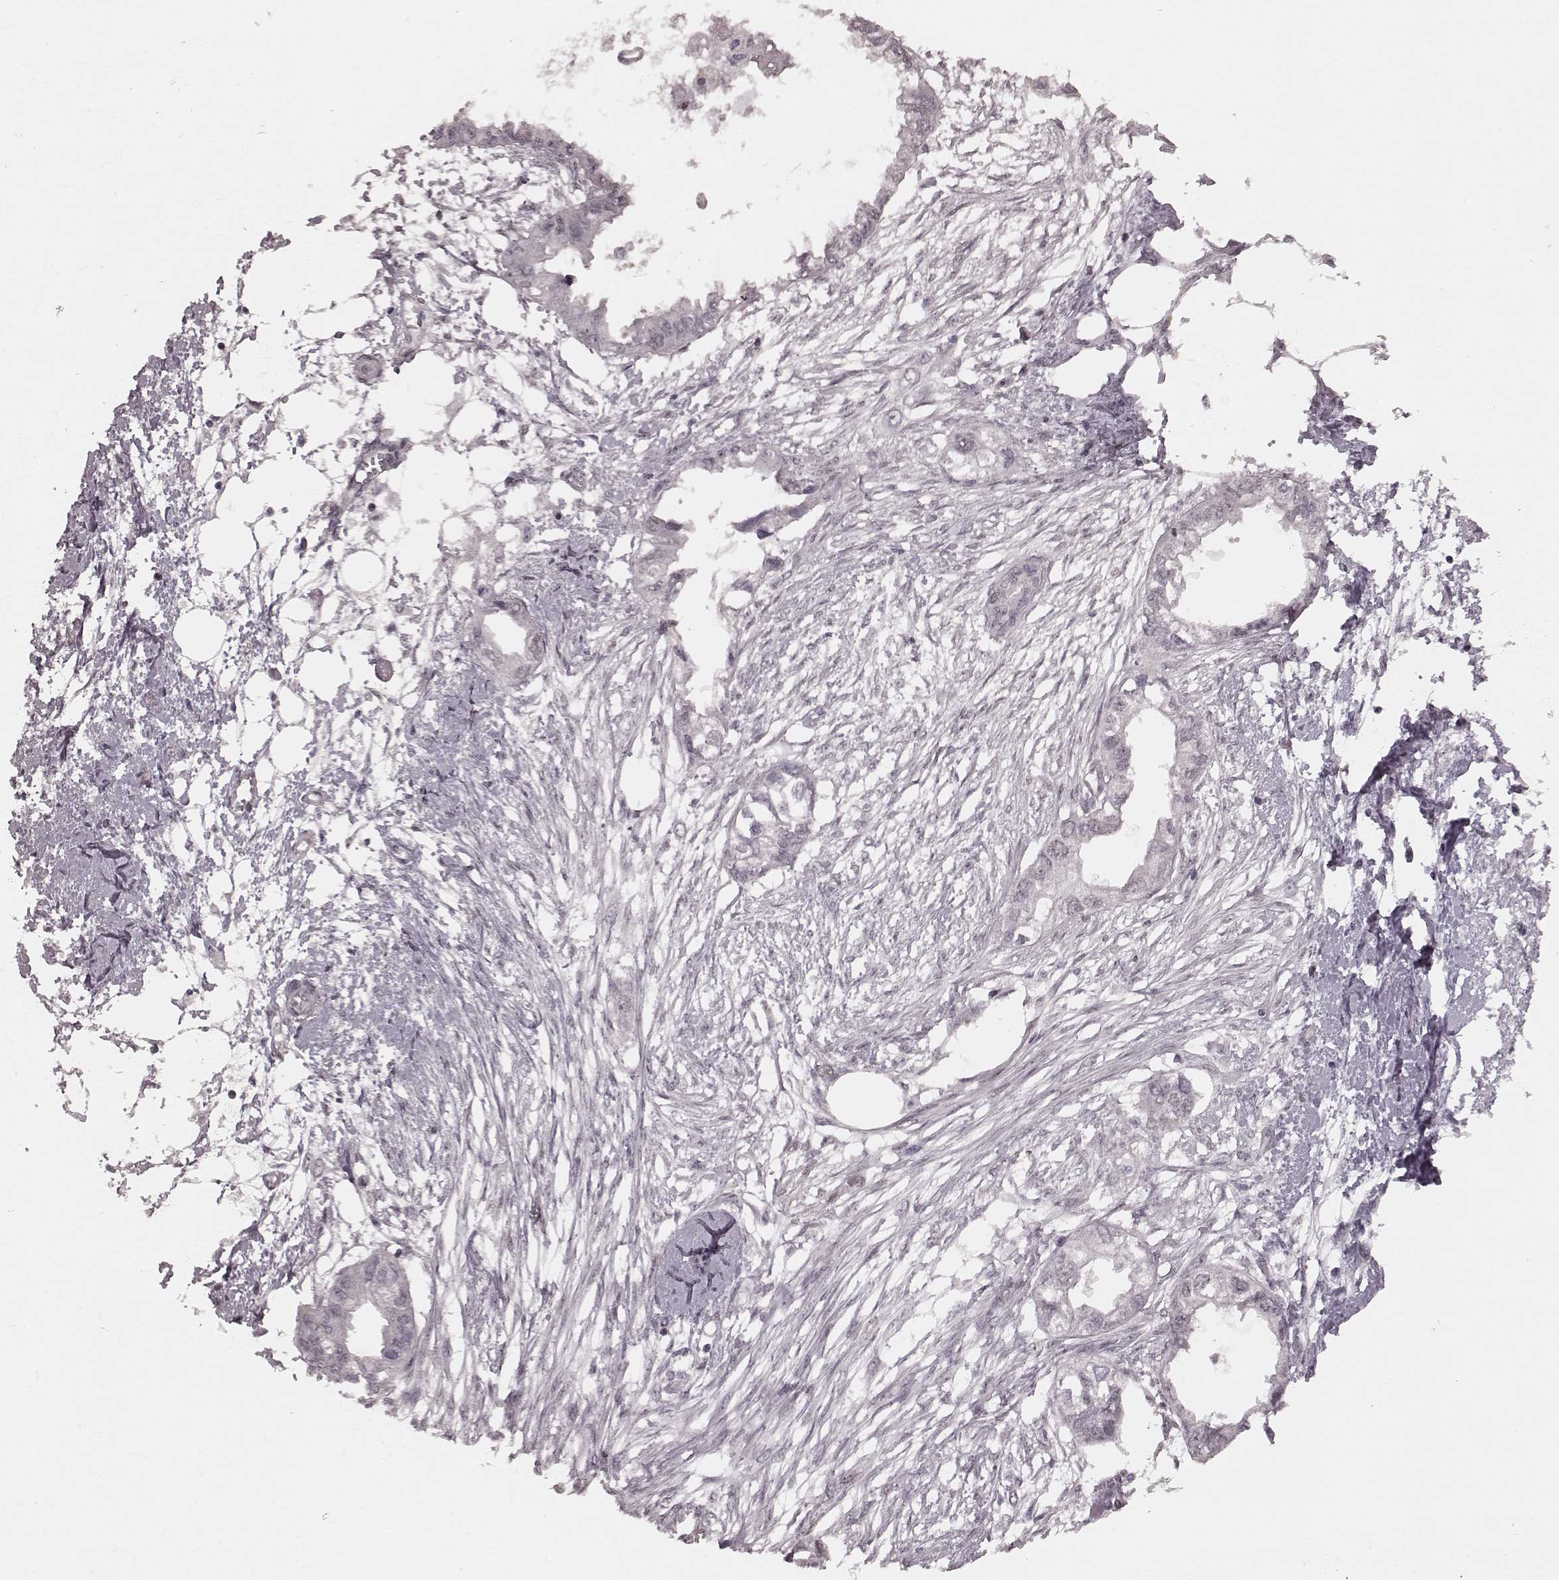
{"staining": {"intensity": "negative", "quantity": "none", "location": "none"}, "tissue": "endometrial cancer", "cell_type": "Tumor cells", "image_type": "cancer", "snomed": [{"axis": "morphology", "description": "Adenocarcinoma, NOS"}, {"axis": "morphology", "description": "Adenocarcinoma, metastatic, NOS"}, {"axis": "topography", "description": "Adipose tissue"}, {"axis": "topography", "description": "Endometrium"}], "caption": "The micrograph reveals no significant staining in tumor cells of endometrial cancer (metastatic adenocarcinoma).", "gene": "NR2C1", "patient": {"sex": "female", "age": 67}}